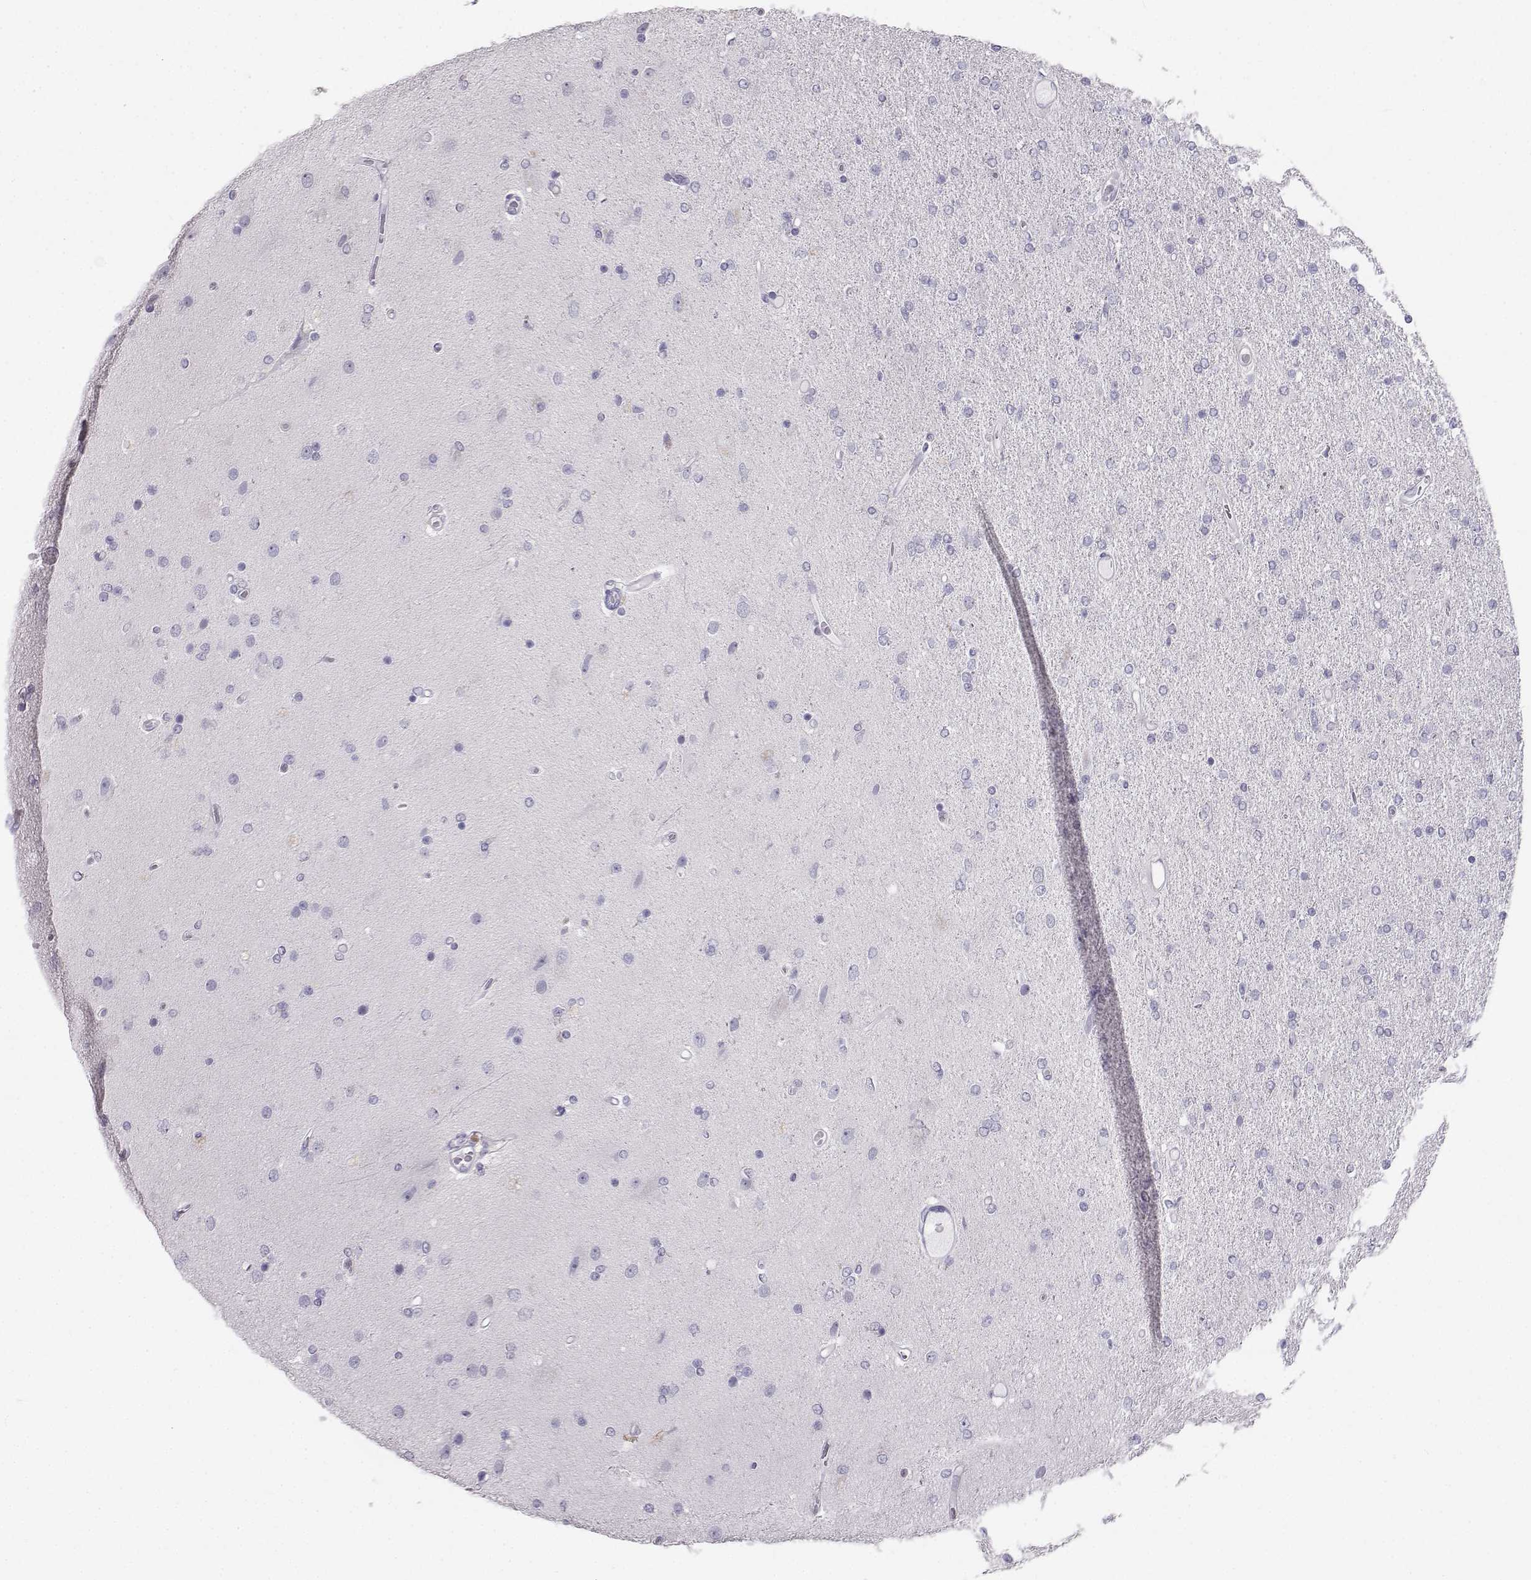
{"staining": {"intensity": "negative", "quantity": "none", "location": "none"}, "tissue": "glioma", "cell_type": "Tumor cells", "image_type": "cancer", "snomed": [{"axis": "morphology", "description": "Glioma, malignant, High grade"}, {"axis": "topography", "description": "Cerebral cortex"}], "caption": "This is an immunohistochemistry (IHC) micrograph of glioma. There is no positivity in tumor cells.", "gene": "SYCE1", "patient": {"sex": "male", "age": 70}}